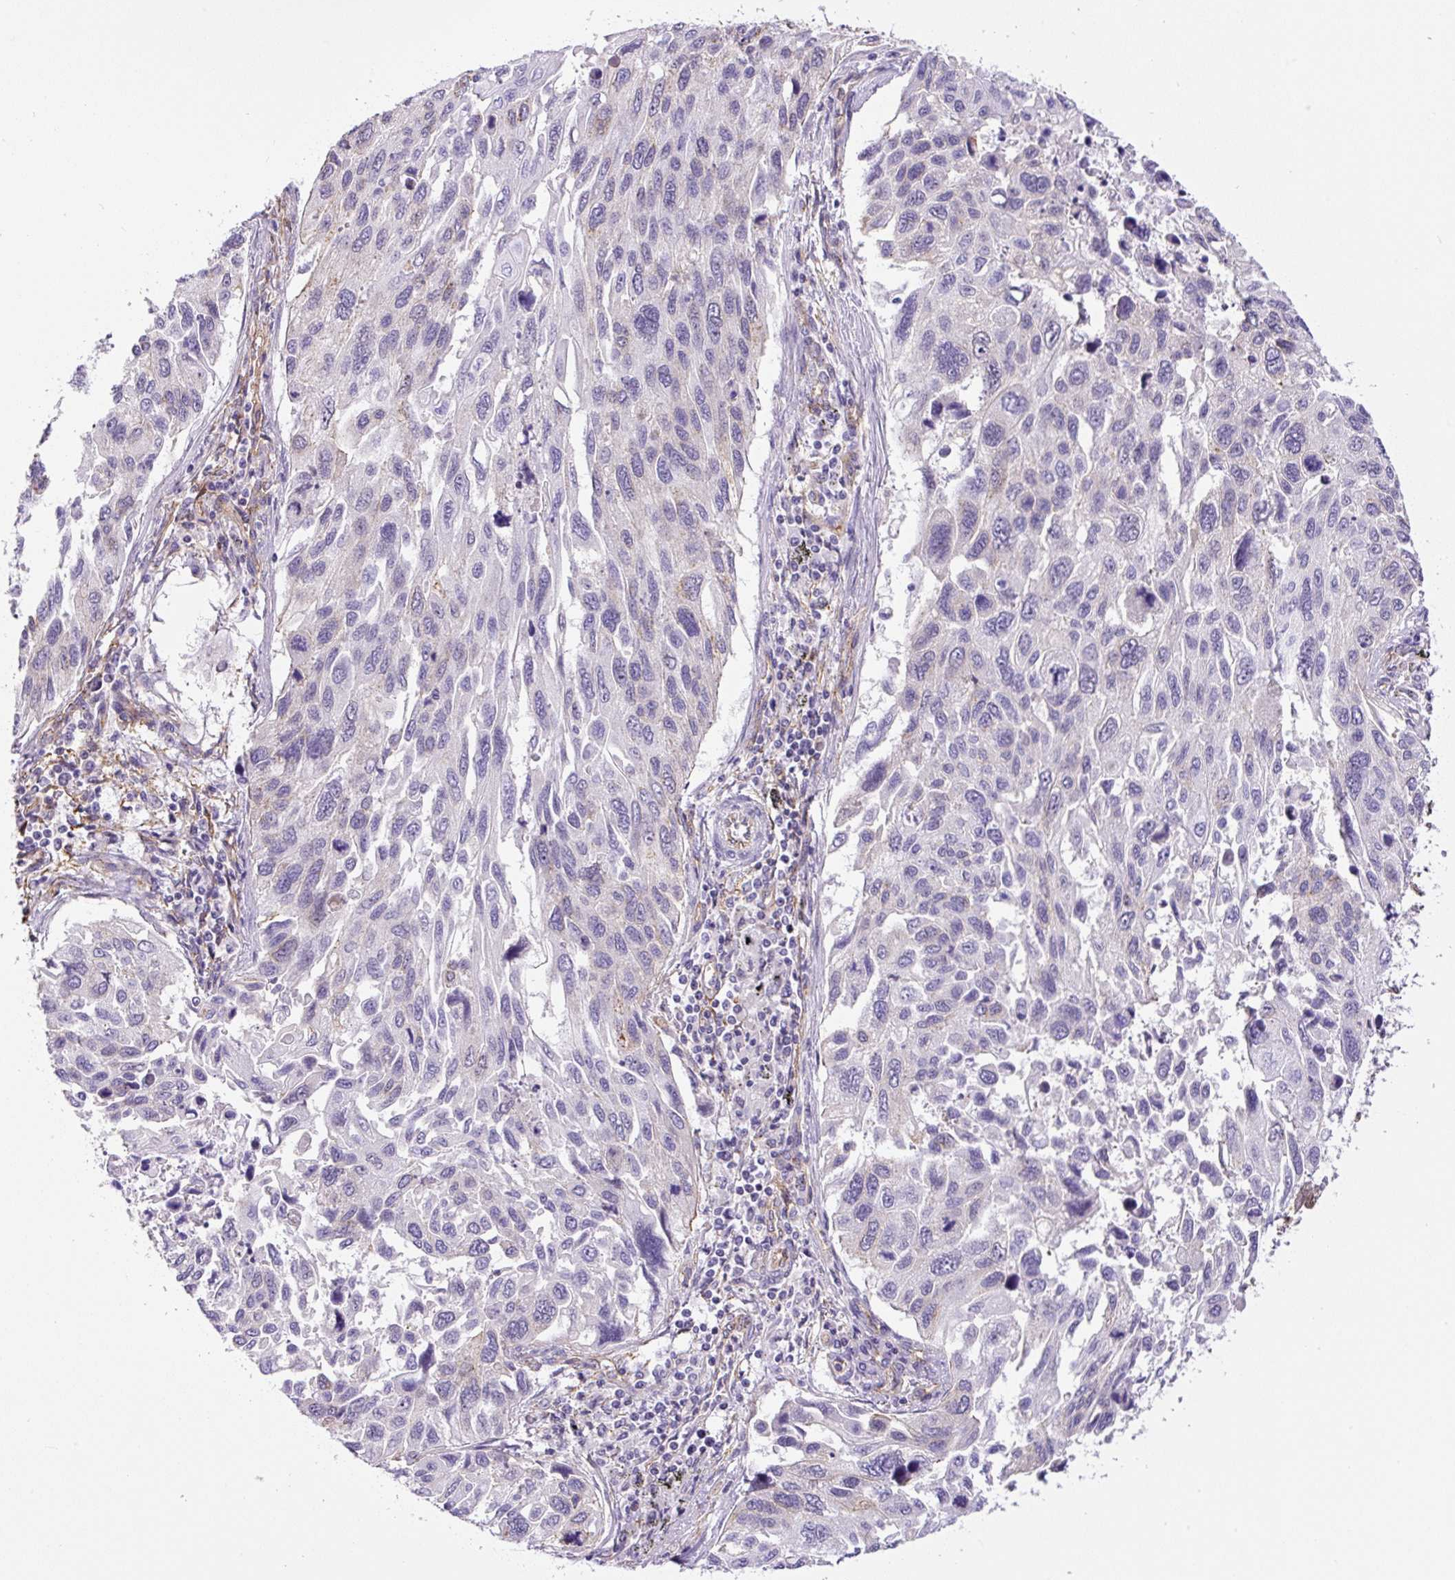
{"staining": {"intensity": "negative", "quantity": "none", "location": "none"}, "tissue": "lung cancer", "cell_type": "Tumor cells", "image_type": "cancer", "snomed": [{"axis": "morphology", "description": "Squamous cell carcinoma, NOS"}, {"axis": "topography", "description": "Lung"}], "caption": "Tumor cells show no significant positivity in squamous cell carcinoma (lung).", "gene": "MYO5C", "patient": {"sex": "male", "age": 62}}